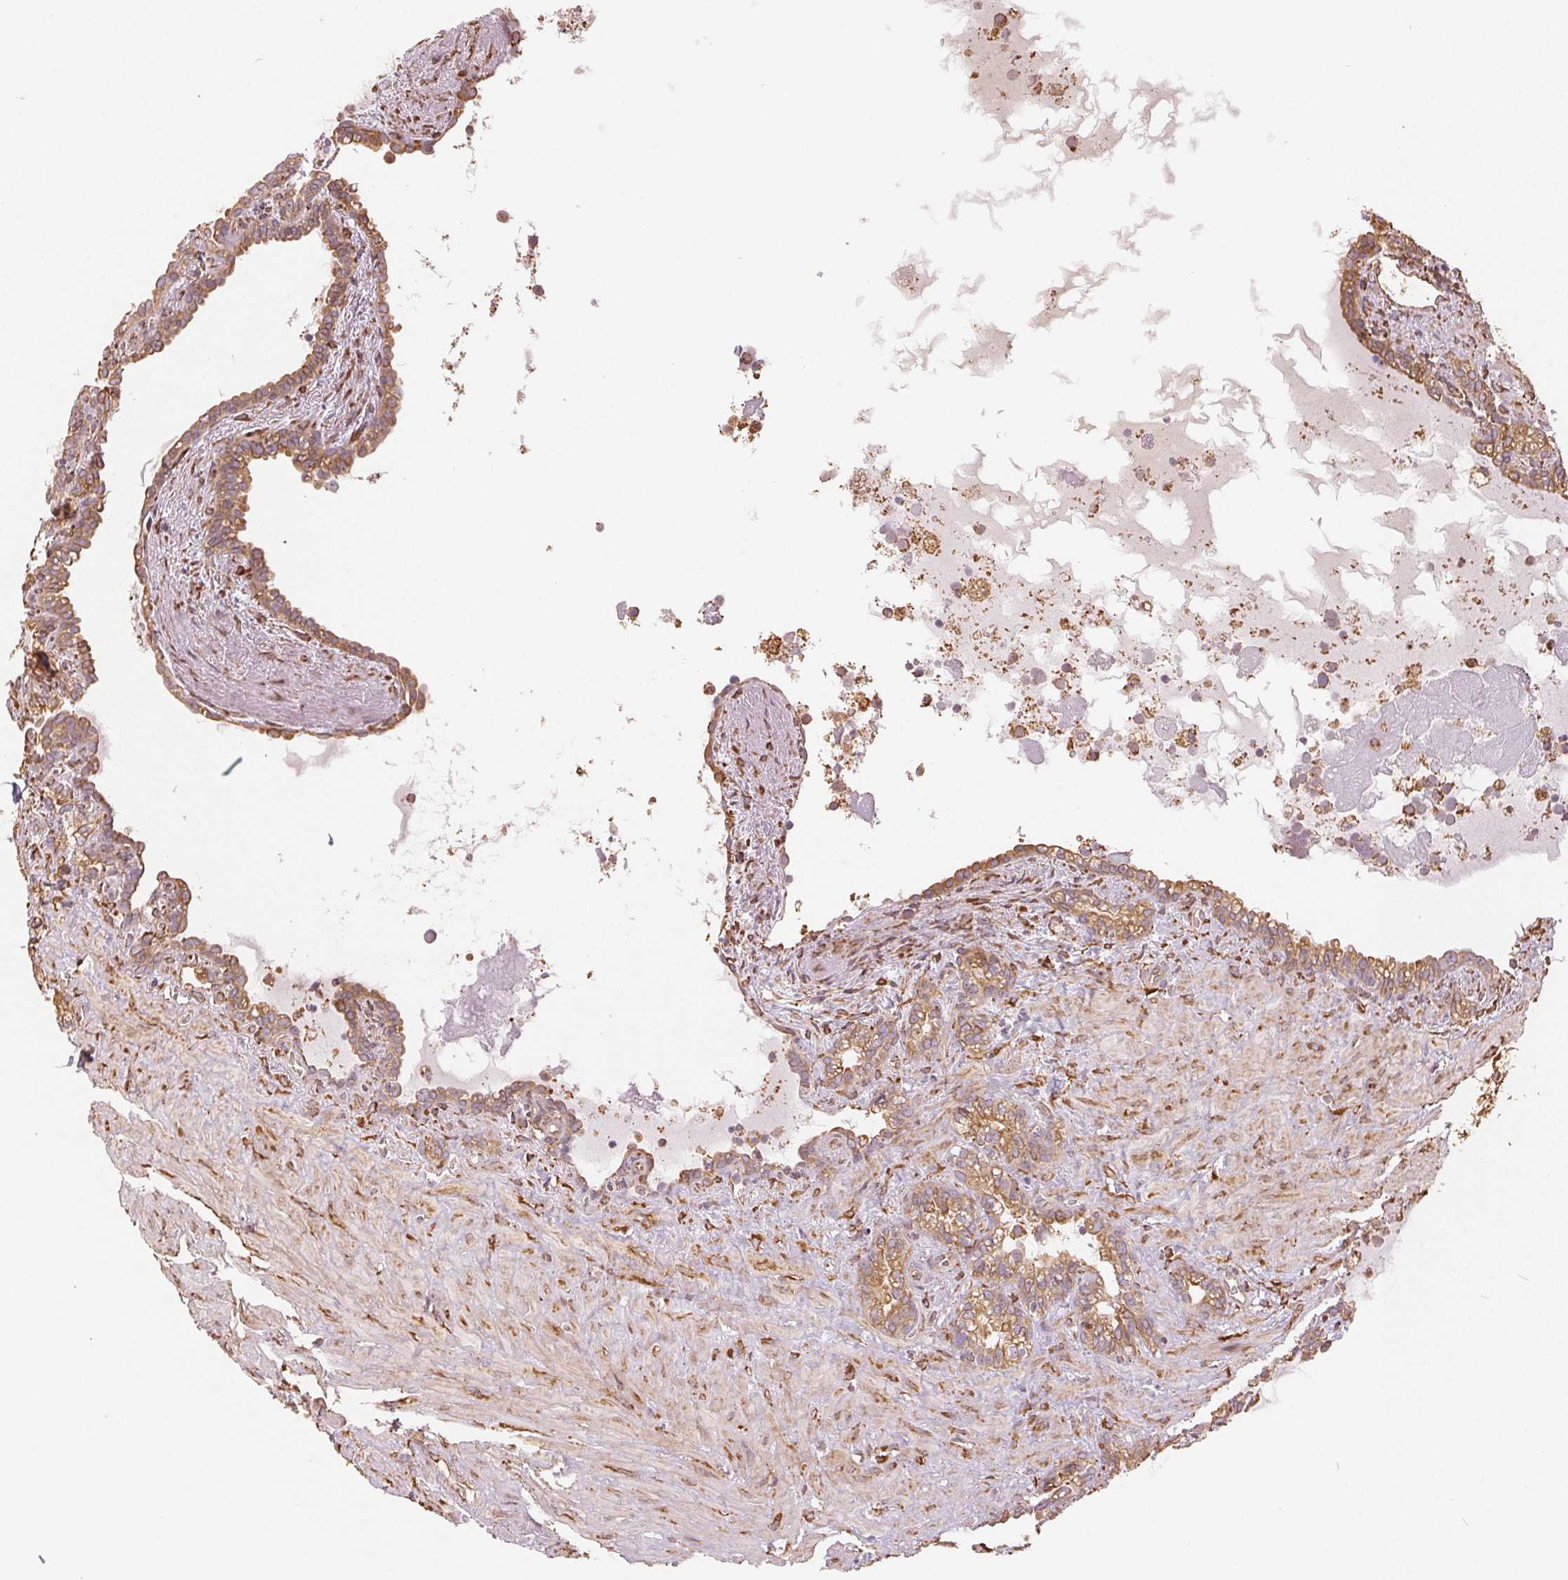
{"staining": {"intensity": "moderate", "quantity": ">75%", "location": "cytoplasmic/membranous"}, "tissue": "seminal vesicle", "cell_type": "Glandular cells", "image_type": "normal", "snomed": [{"axis": "morphology", "description": "Normal tissue, NOS"}, {"axis": "topography", "description": "Seminal veicle"}], "caption": "Protein expression by immunohistochemistry shows moderate cytoplasmic/membranous positivity in about >75% of glandular cells in benign seminal vesicle.", "gene": "RCN3", "patient": {"sex": "male", "age": 76}}